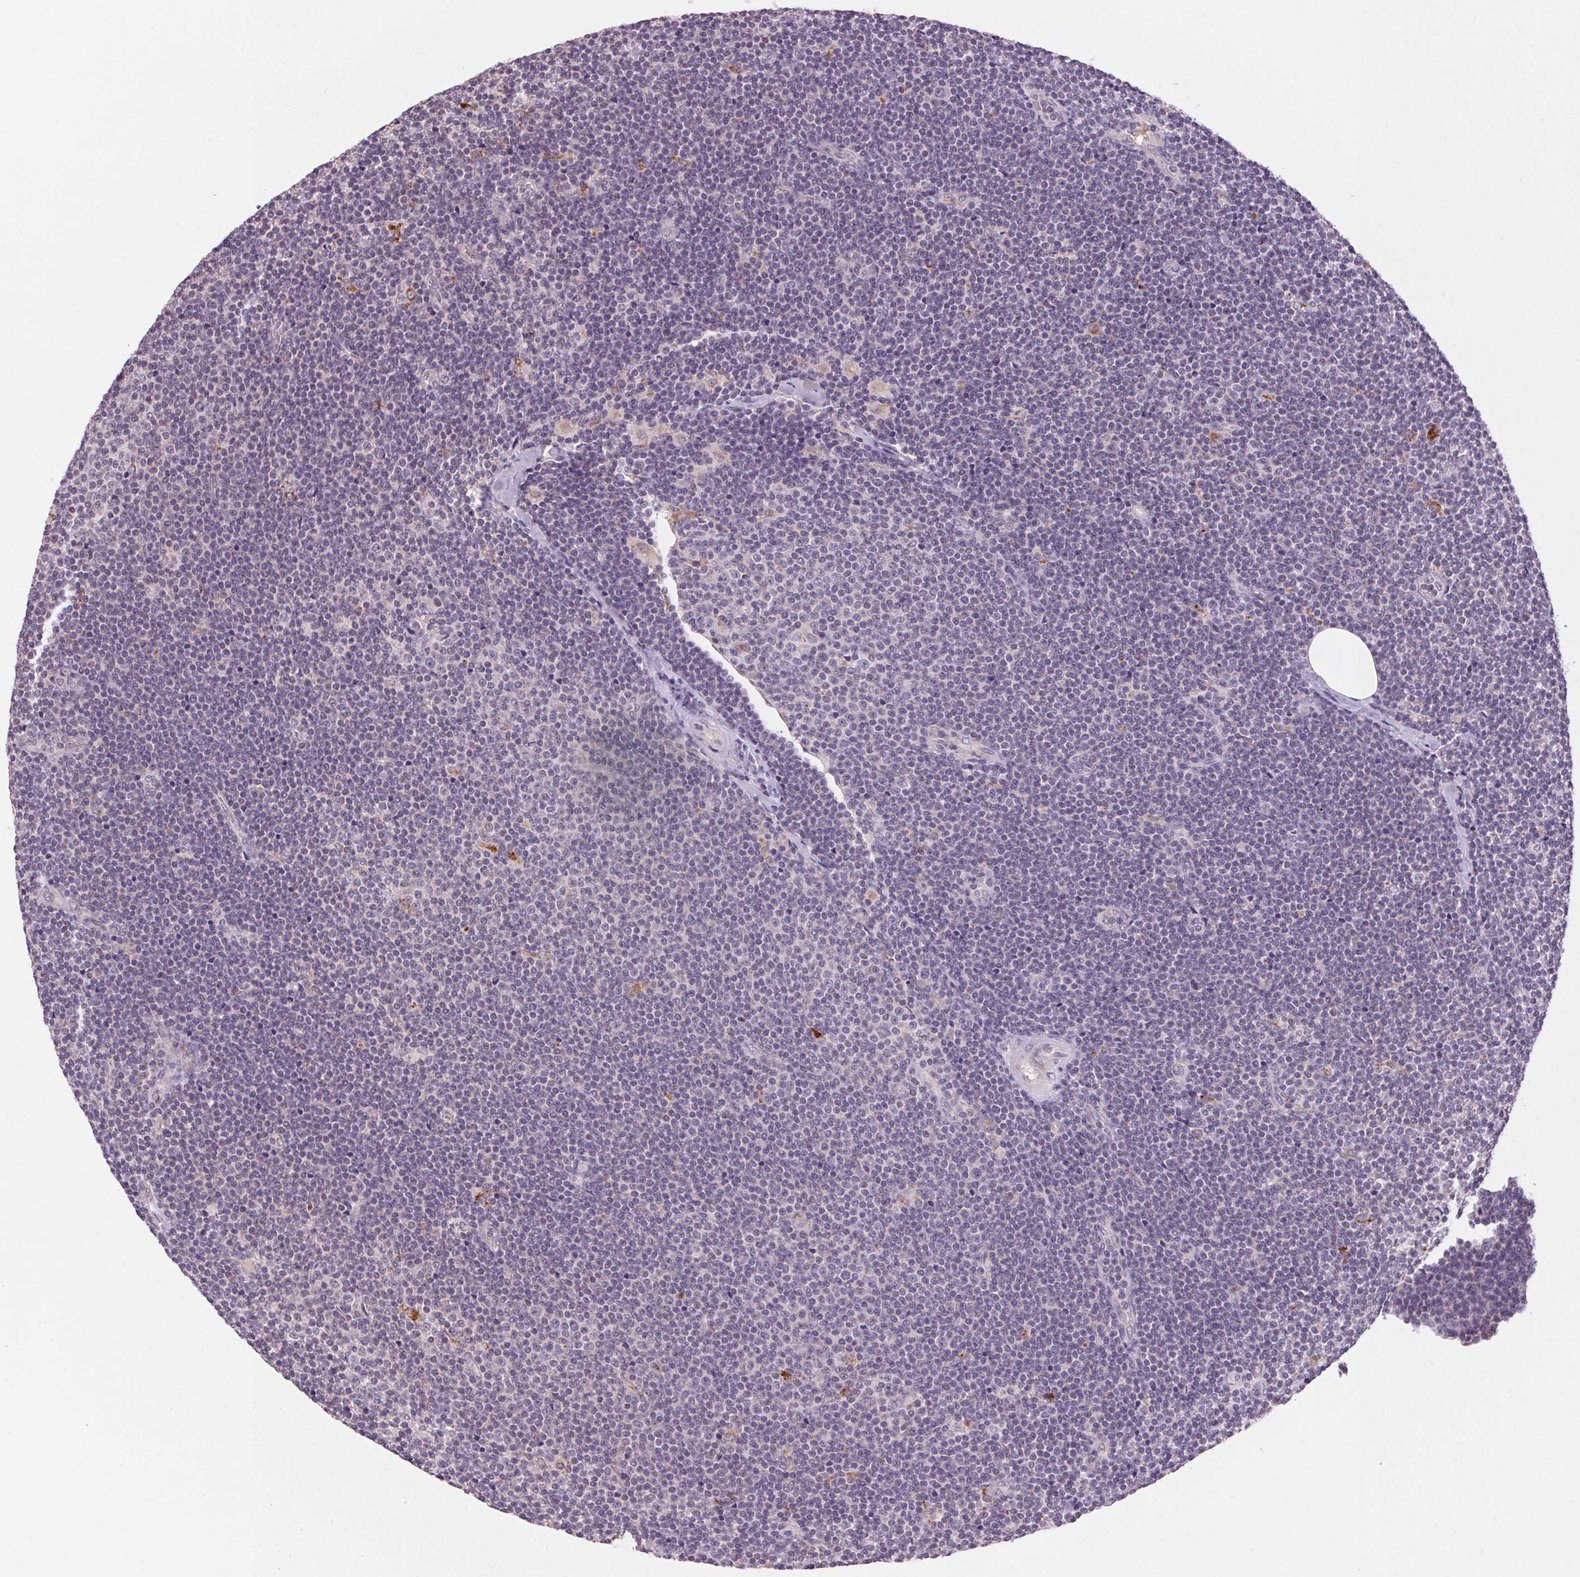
{"staining": {"intensity": "negative", "quantity": "none", "location": "none"}, "tissue": "lymphoma", "cell_type": "Tumor cells", "image_type": "cancer", "snomed": [{"axis": "morphology", "description": "Malignant lymphoma, non-Hodgkin's type, Low grade"}, {"axis": "topography", "description": "Lymph node"}], "caption": "This photomicrograph is of malignant lymphoma, non-Hodgkin's type (low-grade) stained with immunohistochemistry (IHC) to label a protein in brown with the nuclei are counter-stained blue. There is no expression in tumor cells.", "gene": "ADH5", "patient": {"sex": "male", "age": 48}}